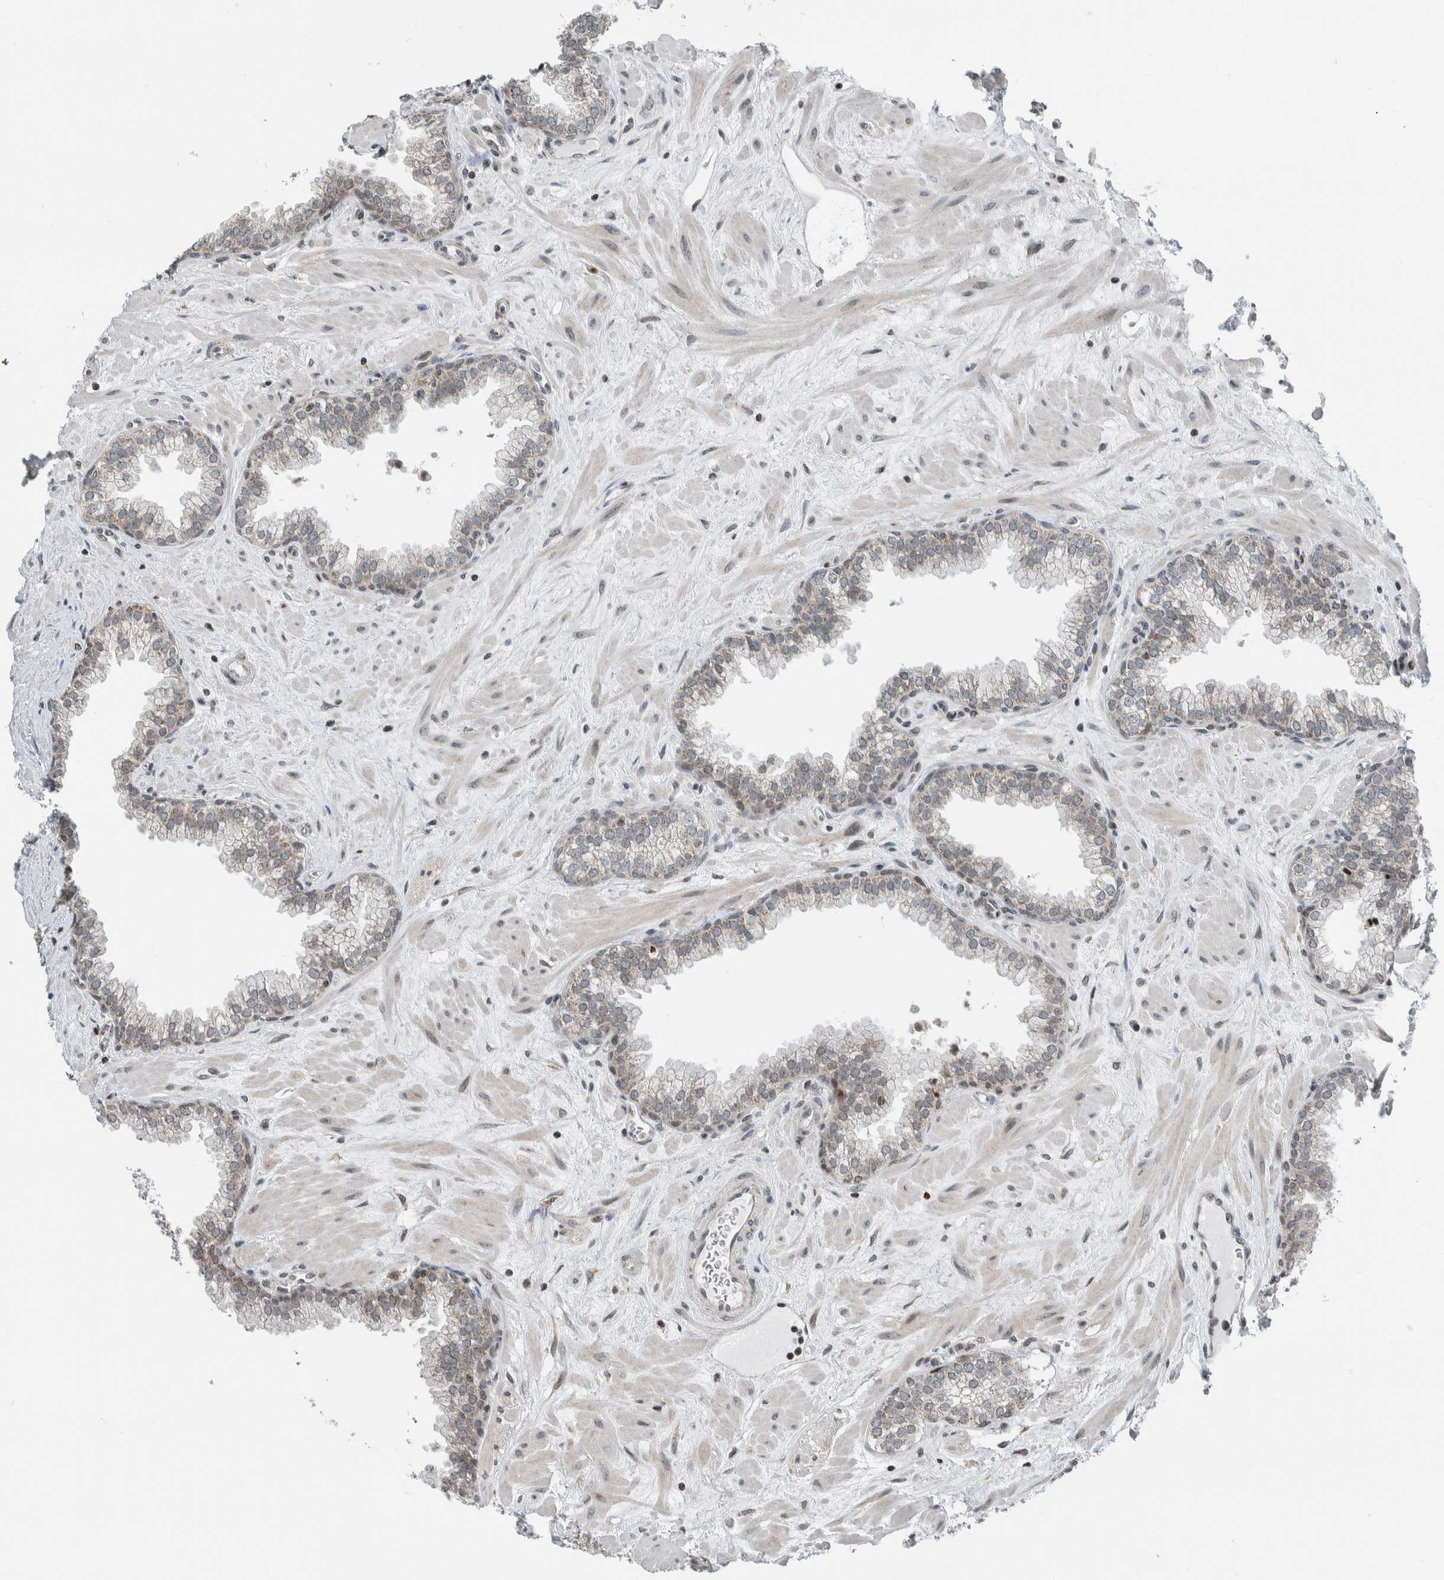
{"staining": {"intensity": "weak", "quantity": "25%-75%", "location": "cytoplasmic/membranous,nuclear"}, "tissue": "prostate", "cell_type": "Glandular cells", "image_type": "normal", "snomed": [{"axis": "morphology", "description": "Normal tissue, NOS"}, {"axis": "morphology", "description": "Urothelial carcinoma, Low grade"}, {"axis": "topography", "description": "Urinary bladder"}, {"axis": "topography", "description": "Prostate"}], "caption": "This is an image of IHC staining of benign prostate, which shows weak positivity in the cytoplasmic/membranous,nuclear of glandular cells.", "gene": "NPLOC4", "patient": {"sex": "male", "age": 60}}